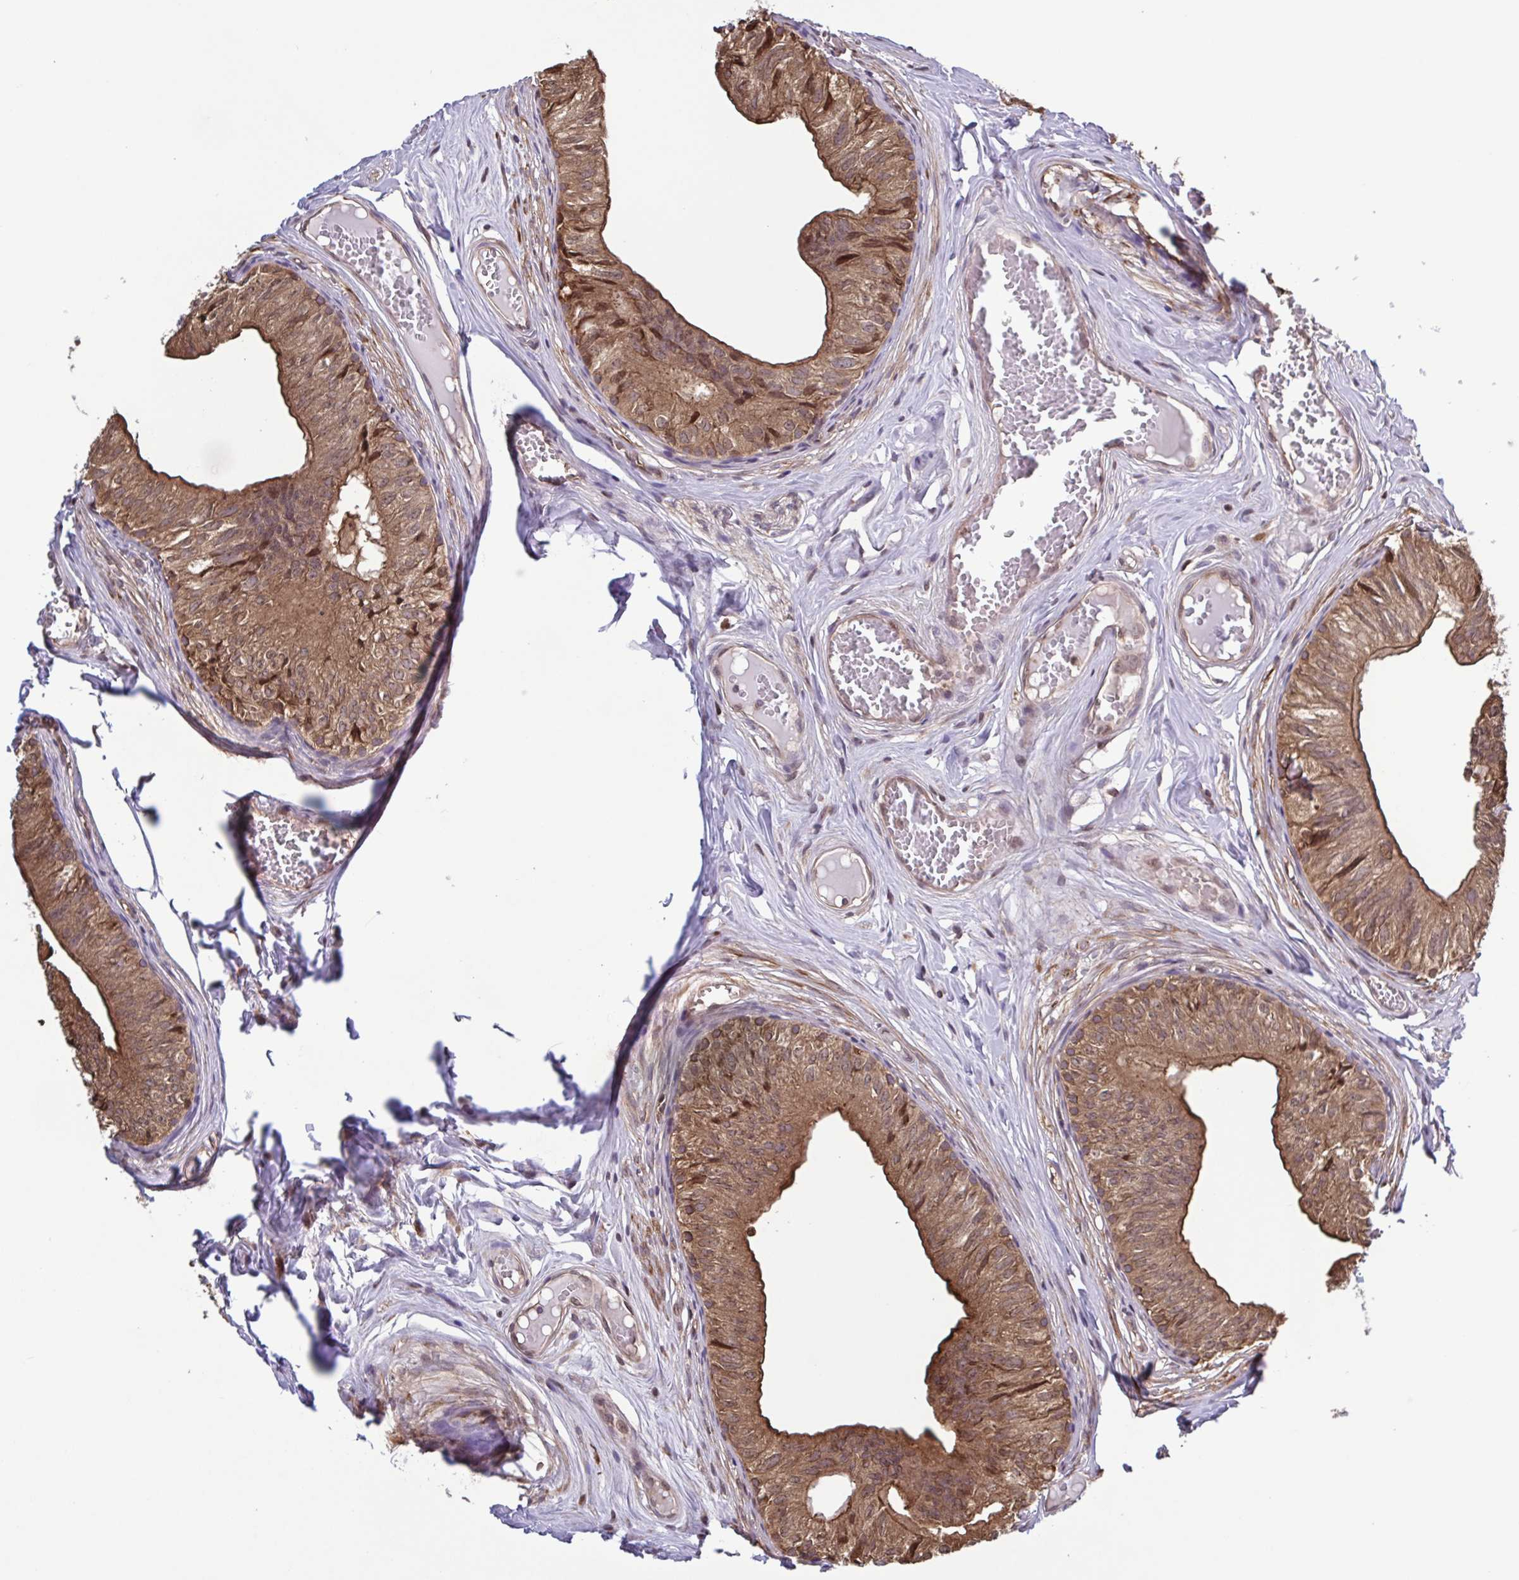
{"staining": {"intensity": "moderate", "quantity": ">75%", "location": "cytoplasmic/membranous"}, "tissue": "epididymis", "cell_type": "Glandular cells", "image_type": "normal", "snomed": [{"axis": "morphology", "description": "Normal tissue, NOS"}, {"axis": "topography", "description": "Epididymis"}], "caption": "Immunohistochemistry (IHC) (DAB) staining of unremarkable epididymis reveals moderate cytoplasmic/membranous protein positivity in about >75% of glandular cells.", "gene": "SEC63", "patient": {"sex": "male", "age": 25}}